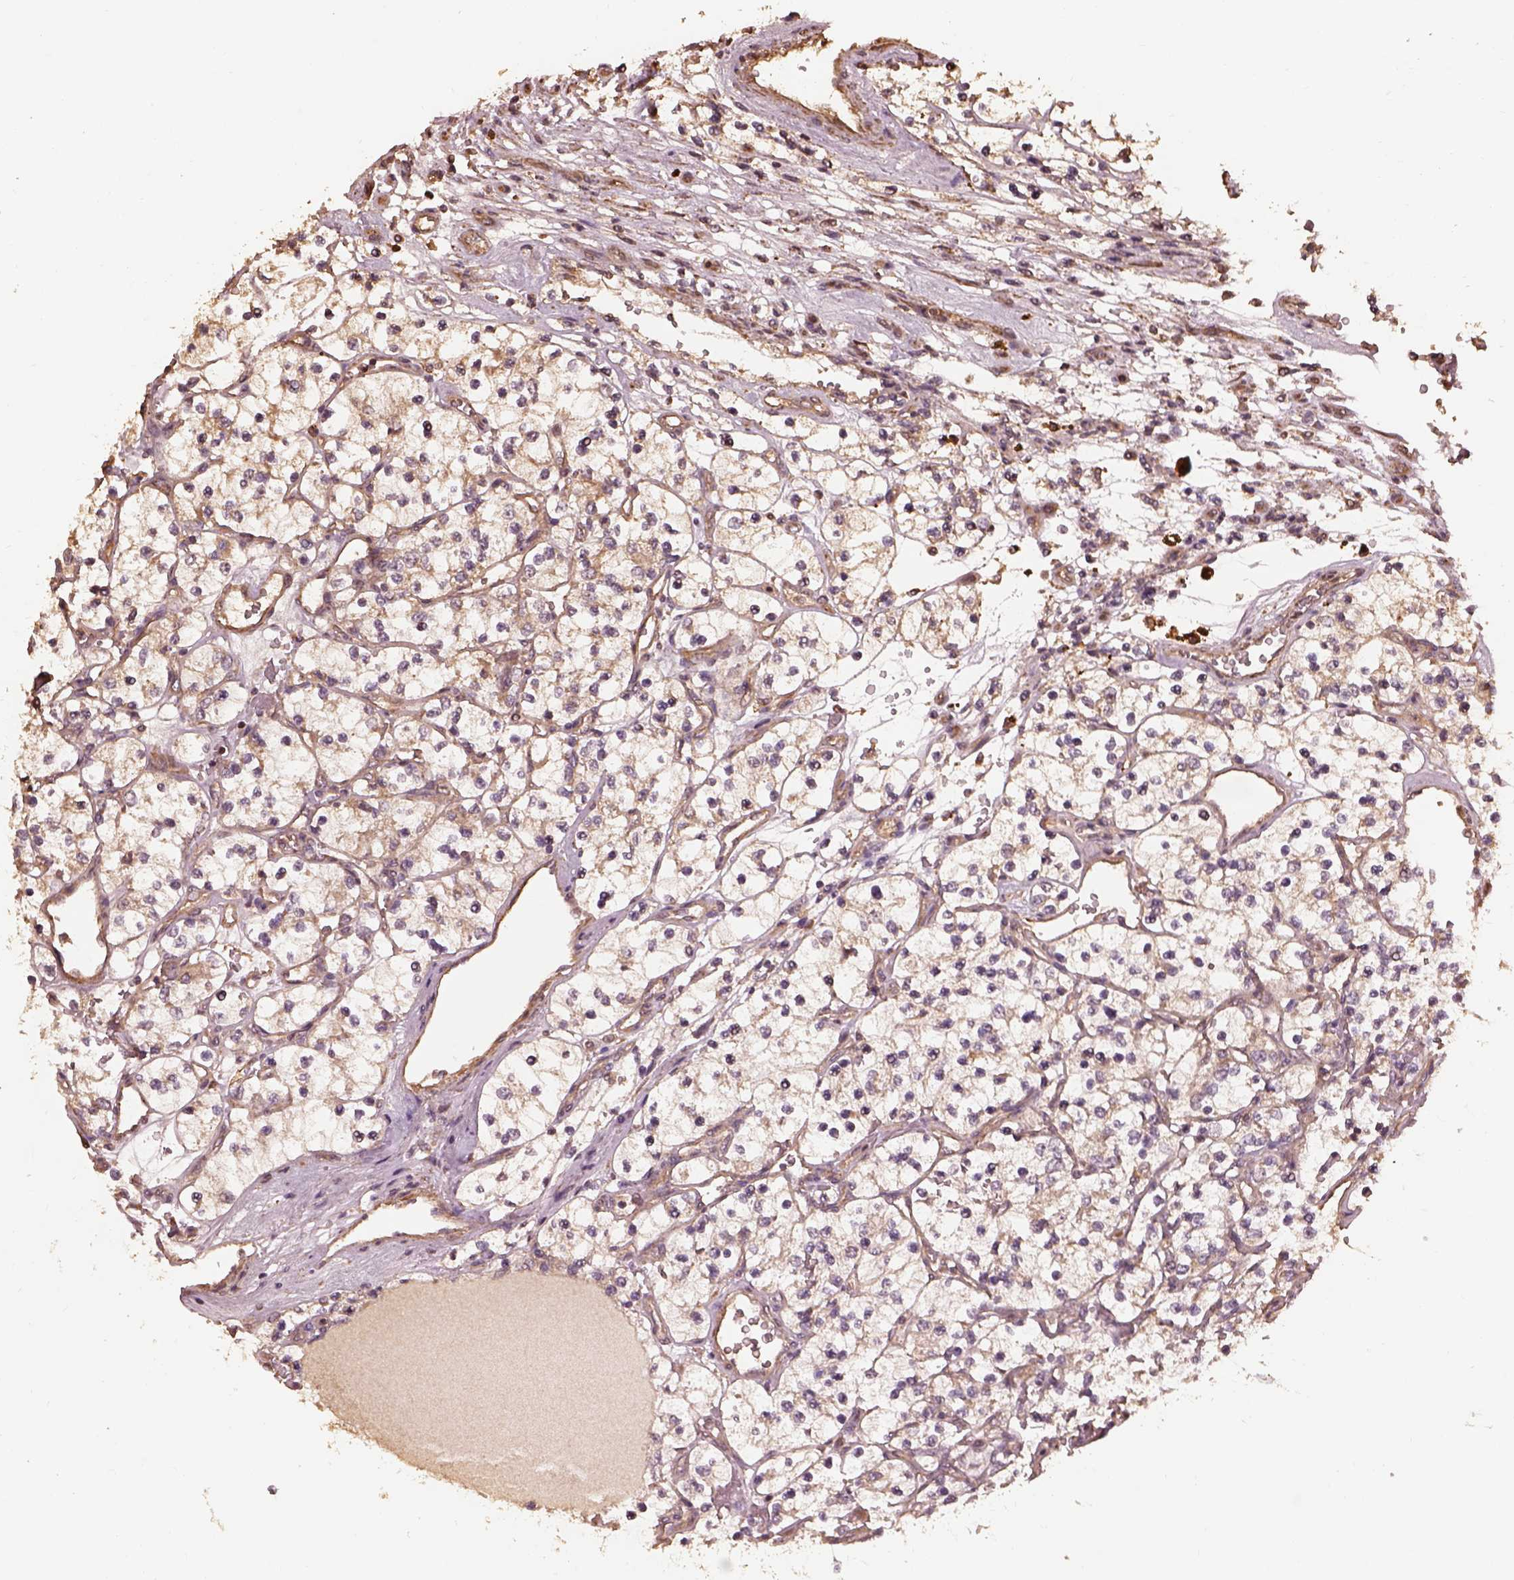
{"staining": {"intensity": "moderate", "quantity": "25%-75%", "location": "cytoplasmic/membranous"}, "tissue": "renal cancer", "cell_type": "Tumor cells", "image_type": "cancer", "snomed": [{"axis": "morphology", "description": "Adenocarcinoma, NOS"}, {"axis": "topography", "description": "Kidney"}], "caption": "This is an image of IHC staining of renal cancer, which shows moderate positivity in the cytoplasmic/membranous of tumor cells.", "gene": "METTL4", "patient": {"sex": "female", "age": 69}}